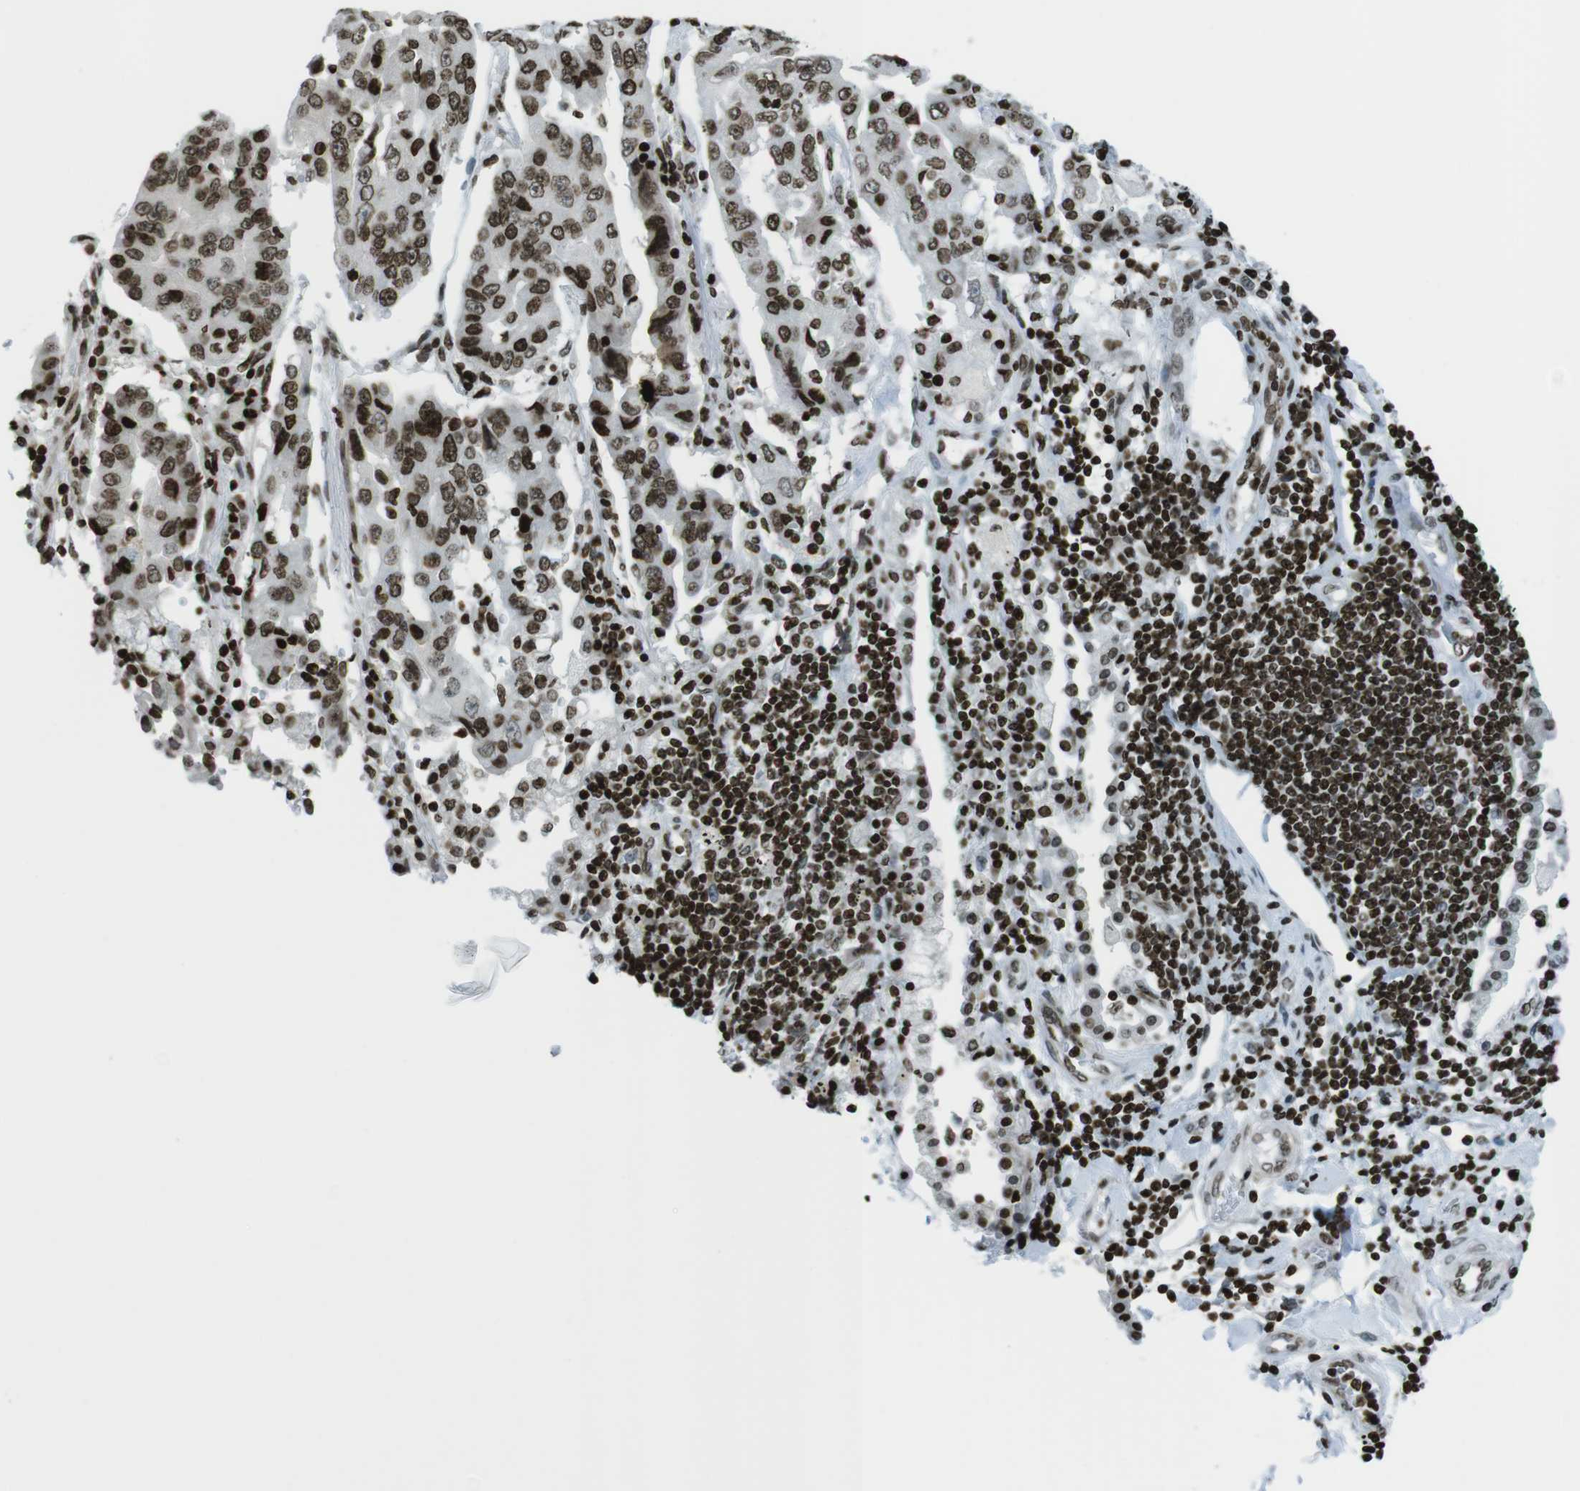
{"staining": {"intensity": "strong", "quantity": ">75%", "location": "nuclear"}, "tissue": "lung cancer", "cell_type": "Tumor cells", "image_type": "cancer", "snomed": [{"axis": "morphology", "description": "Adenocarcinoma, NOS"}, {"axis": "topography", "description": "Lung"}], "caption": "Immunohistochemistry (IHC) staining of adenocarcinoma (lung), which shows high levels of strong nuclear staining in approximately >75% of tumor cells indicating strong nuclear protein expression. The staining was performed using DAB (brown) for protein detection and nuclei were counterstained in hematoxylin (blue).", "gene": "H2AC8", "patient": {"sex": "female", "age": 65}}